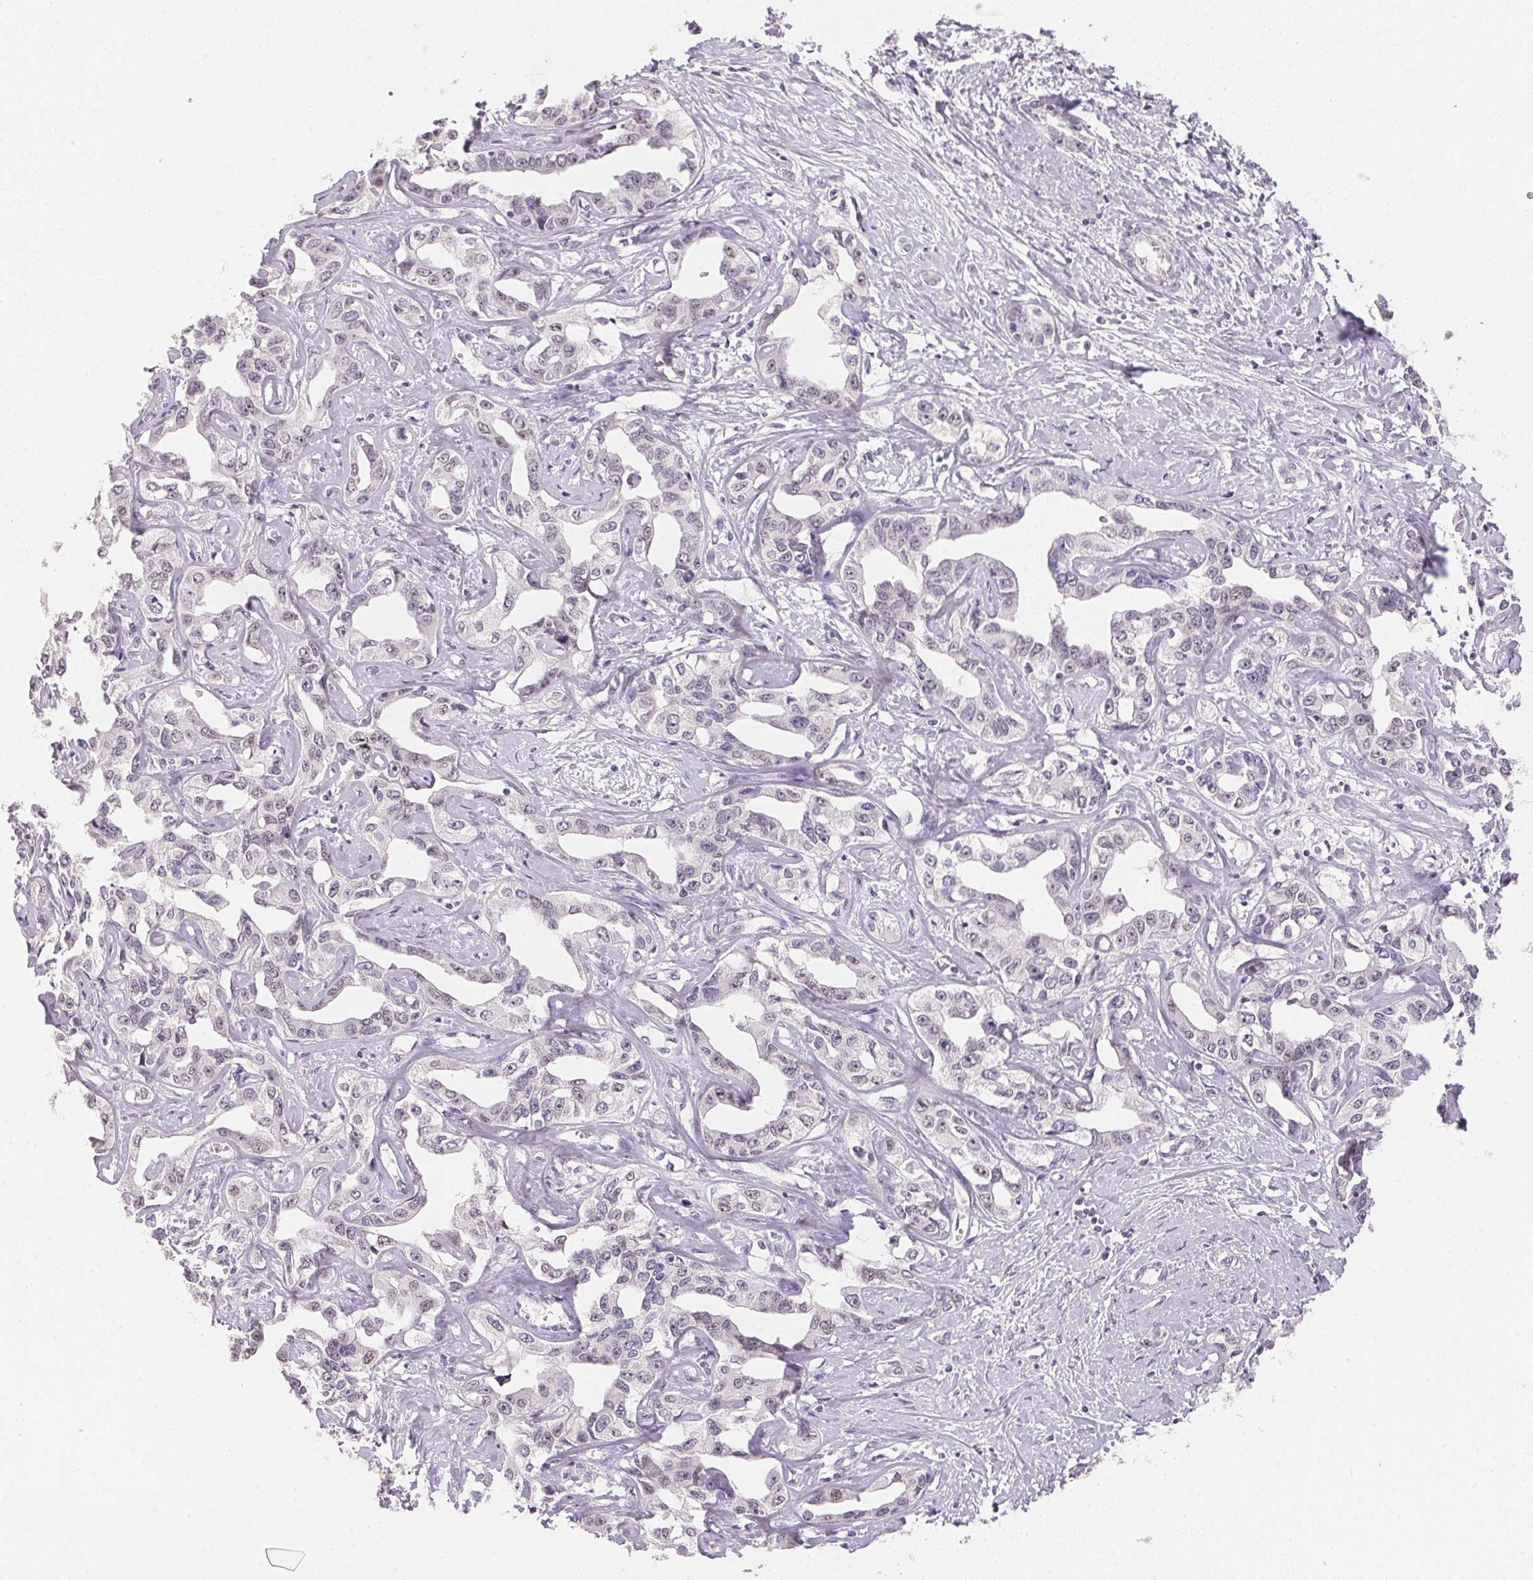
{"staining": {"intensity": "negative", "quantity": "none", "location": "none"}, "tissue": "liver cancer", "cell_type": "Tumor cells", "image_type": "cancer", "snomed": [{"axis": "morphology", "description": "Cholangiocarcinoma"}, {"axis": "topography", "description": "Liver"}], "caption": "Immunohistochemical staining of human liver cancer (cholangiocarcinoma) displays no significant staining in tumor cells.", "gene": "POLR3G", "patient": {"sex": "male", "age": 59}}